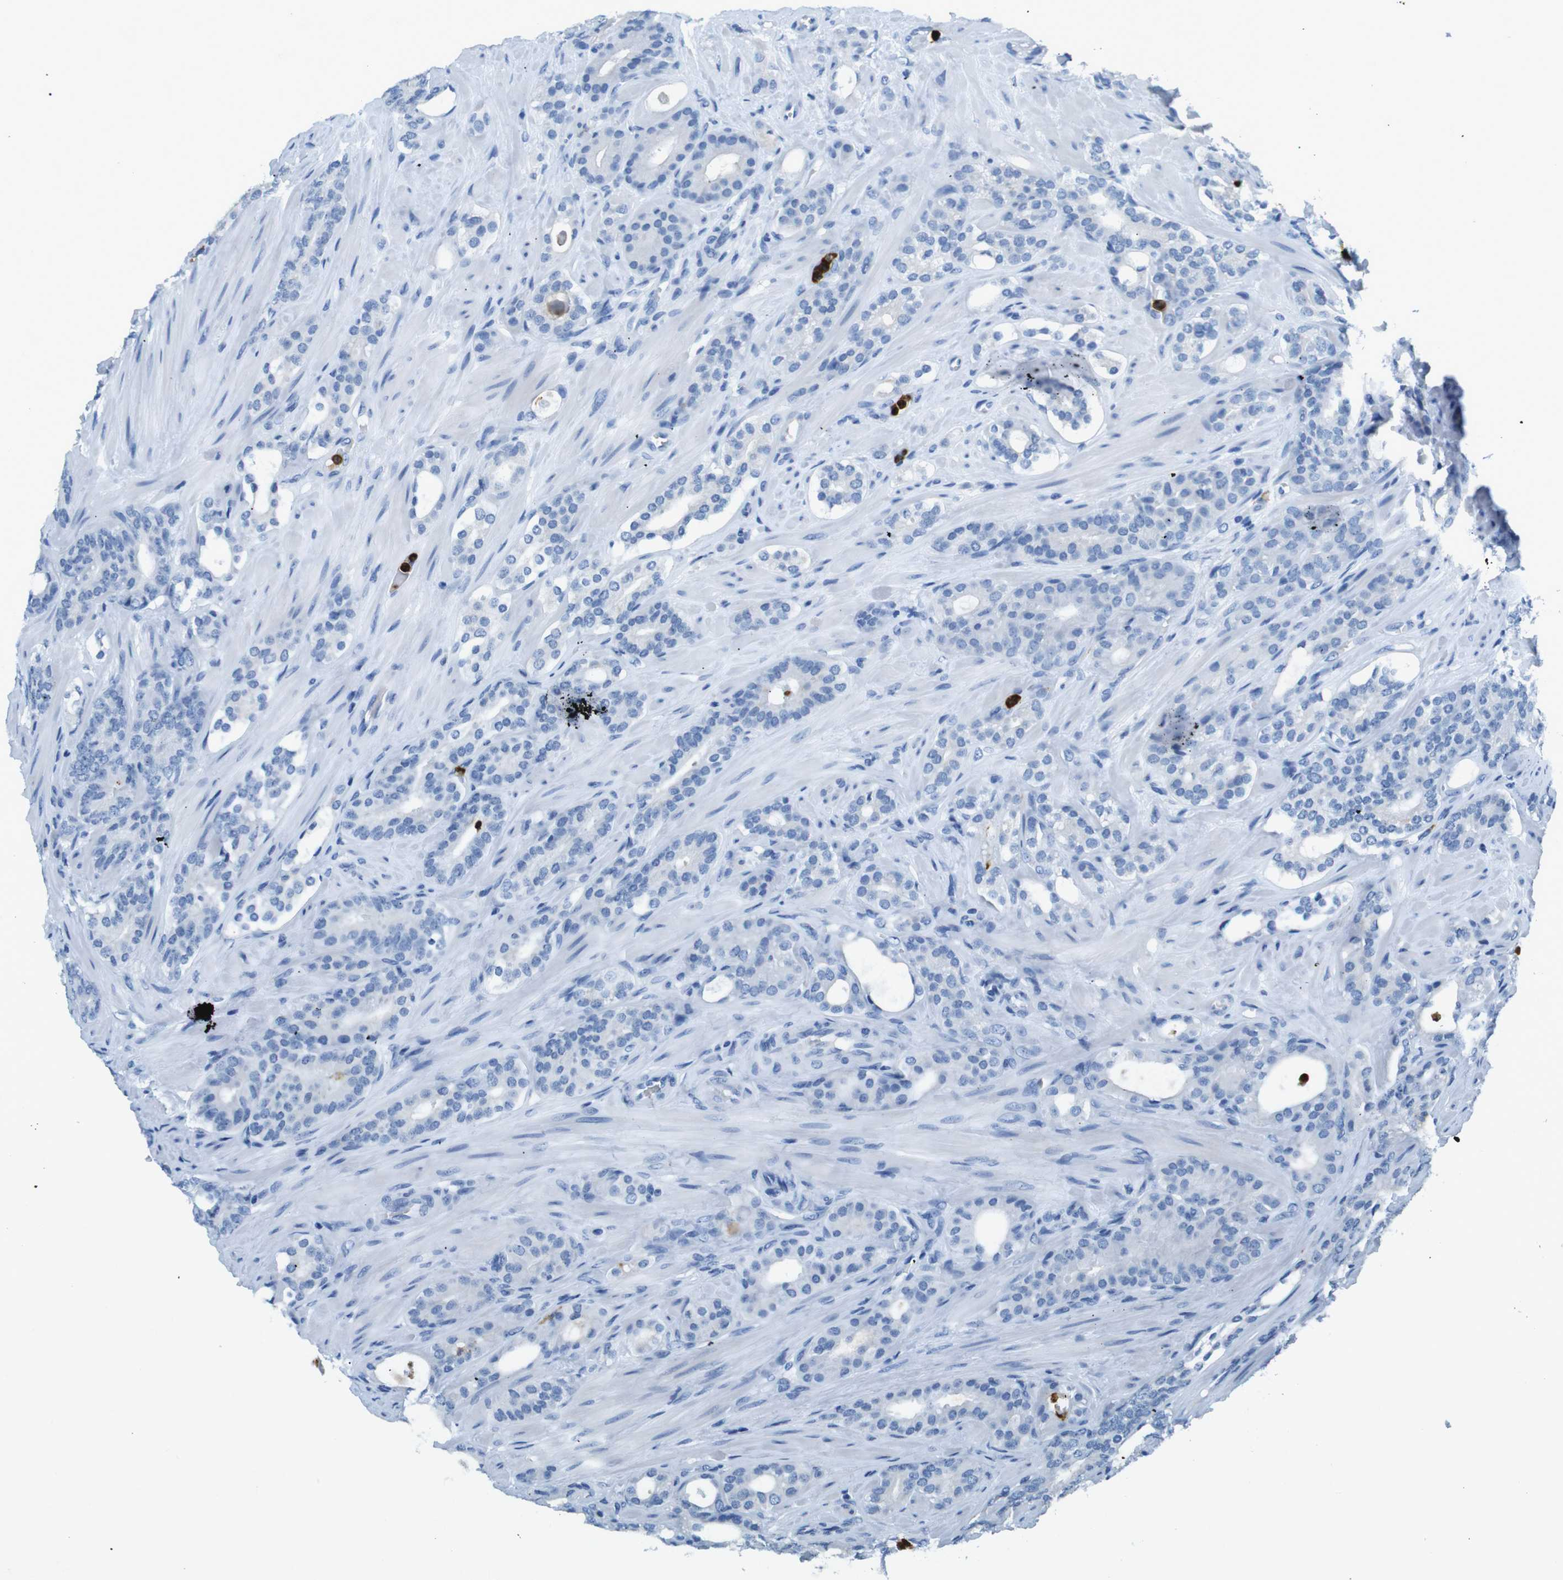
{"staining": {"intensity": "negative", "quantity": "none", "location": "none"}, "tissue": "prostate cancer", "cell_type": "Tumor cells", "image_type": "cancer", "snomed": [{"axis": "morphology", "description": "Adenocarcinoma, Low grade"}, {"axis": "topography", "description": "Prostate"}], "caption": "Protein analysis of prostate cancer (low-grade adenocarcinoma) shows no significant expression in tumor cells.", "gene": "MCEMP1", "patient": {"sex": "male", "age": 63}}